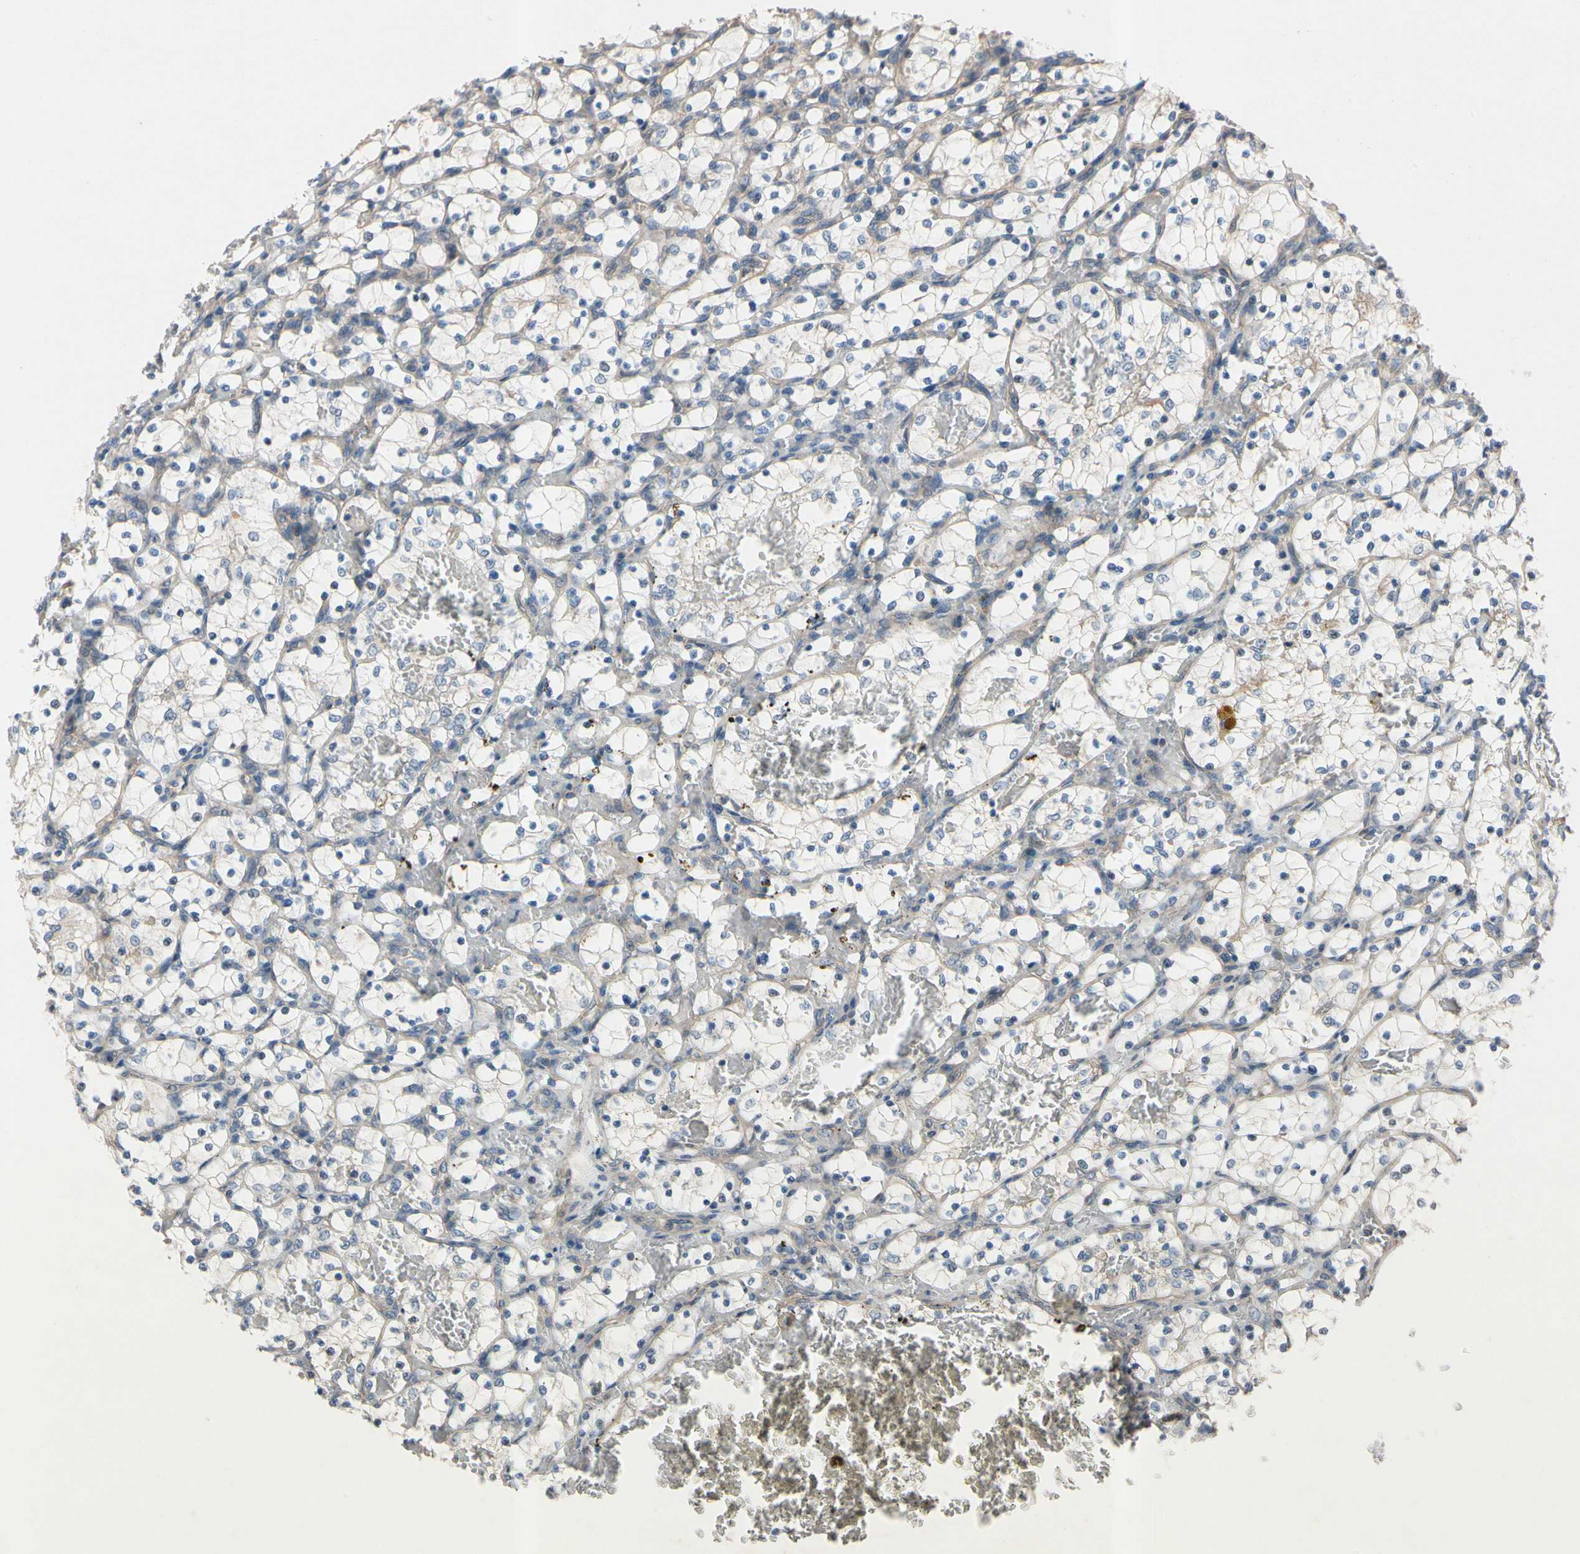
{"staining": {"intensity": "negative", "quantity": "none", "location": "none"}, "tissue": "renal cancer", "cell_type": "Tumor cells", "image_type": "cancer", "snomed": [{"axis": "morphology", "description": "Adenocarcinoma, NOS"}, {"axis": "topography", "description": "Kidney"}], "caption": "Immunohistochemistry (IHC) image of human adenocarcinoma (renal) stained for a protein (brown), which demonstrates no staining in tumor cells.", "gene": "ICAM5", "patient": {"sex": "female", "age": 69}}